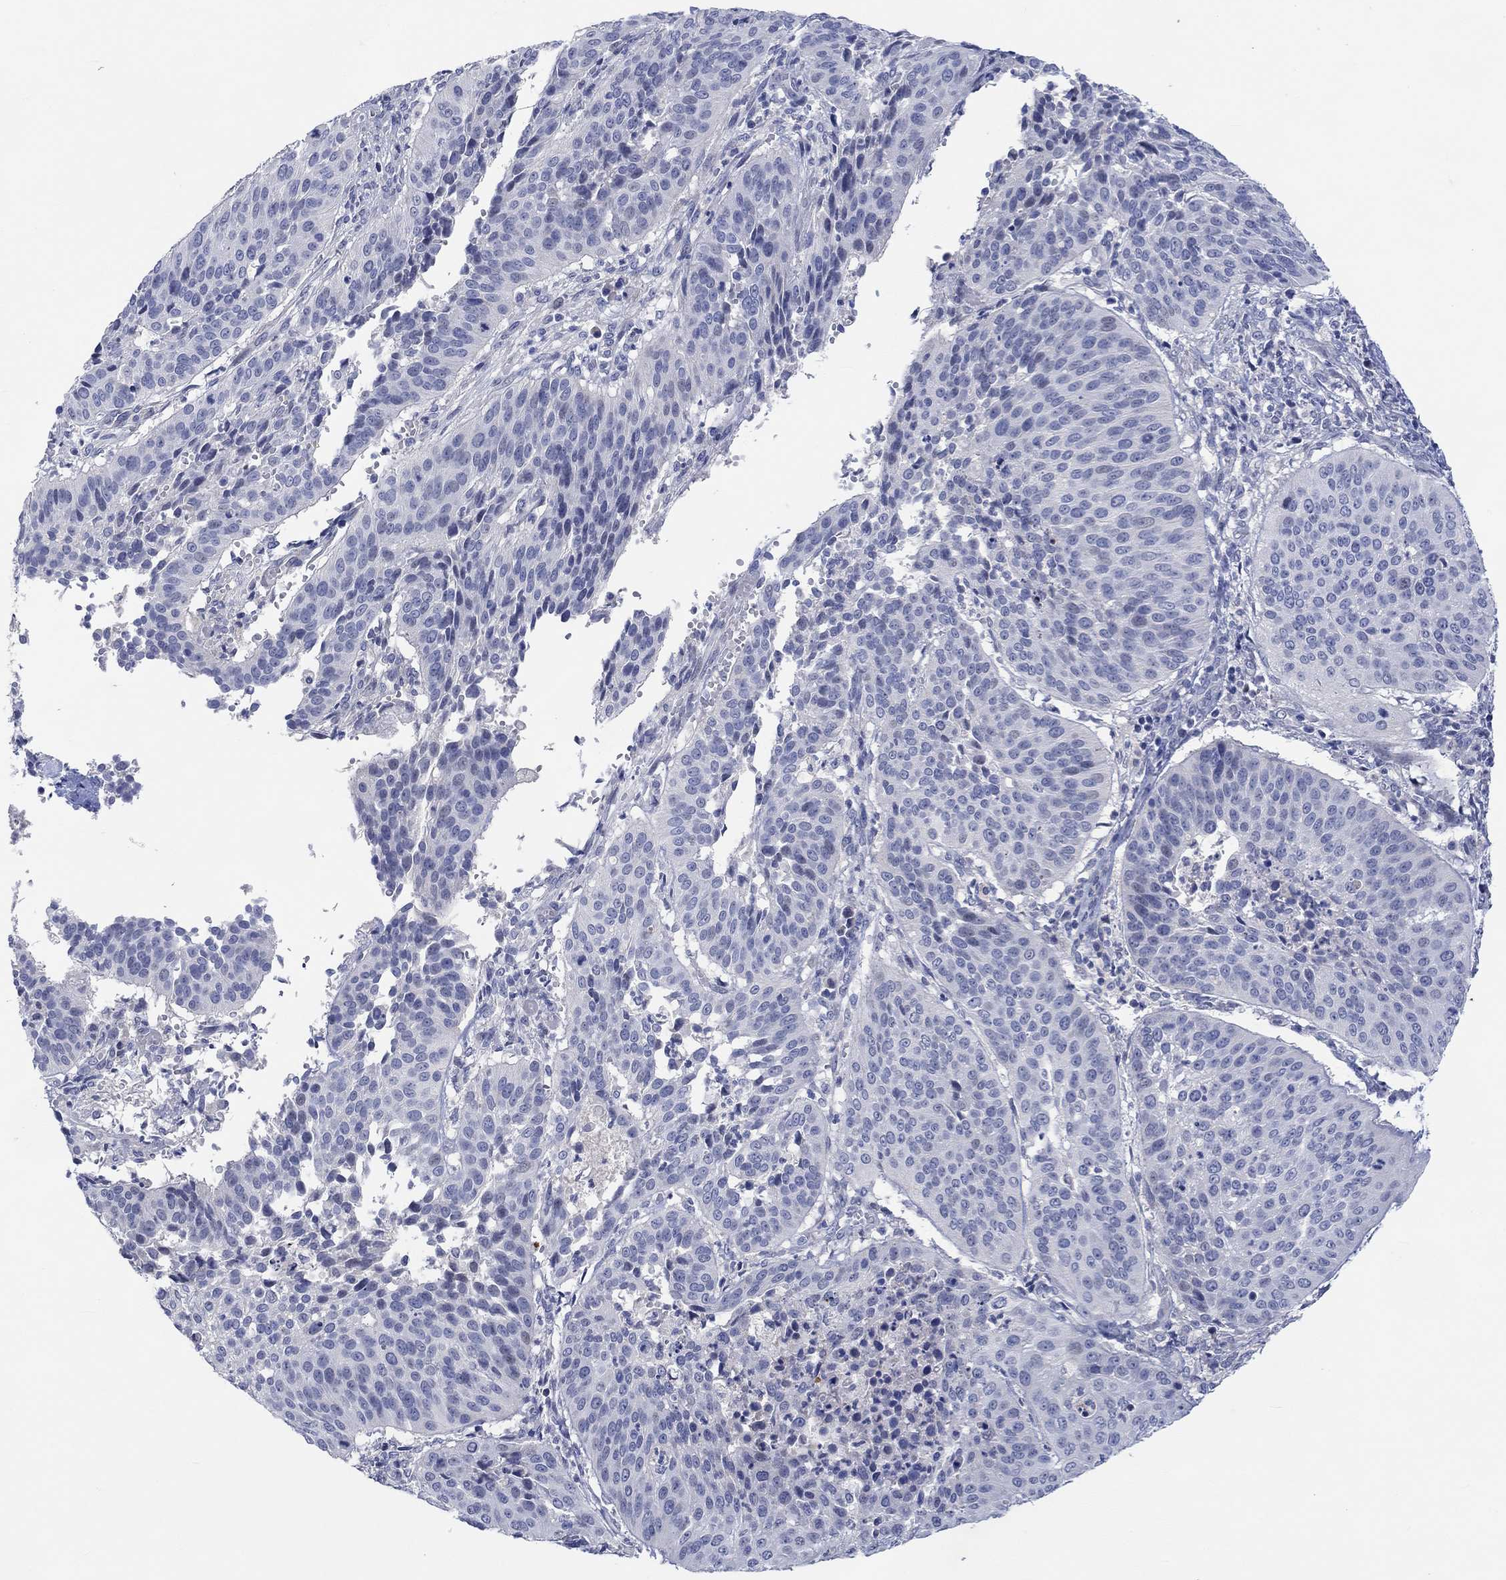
{"staining": {"intensity": "negative", "quantity": "none", "location": "none"}, "tissue": "cervical cancer", "cell_type": "Tumor cells", "image_type": "cancer", "snomed": [{"axis": "morphology", "description": "Normal tissue, NOS"}, {"axis": "morphology", "description": "Squamous cell carcinoma, NOS"}, {"axis": "topography", "description": "Cervix"}], "caption": "Immunohistochemistry (IHC) of human cervical cancer (squamous cell carcinoma) exhibits no expression in tumor cells.", "gene": "DLK1", "patient": {"sex": "female", "age": 39}}